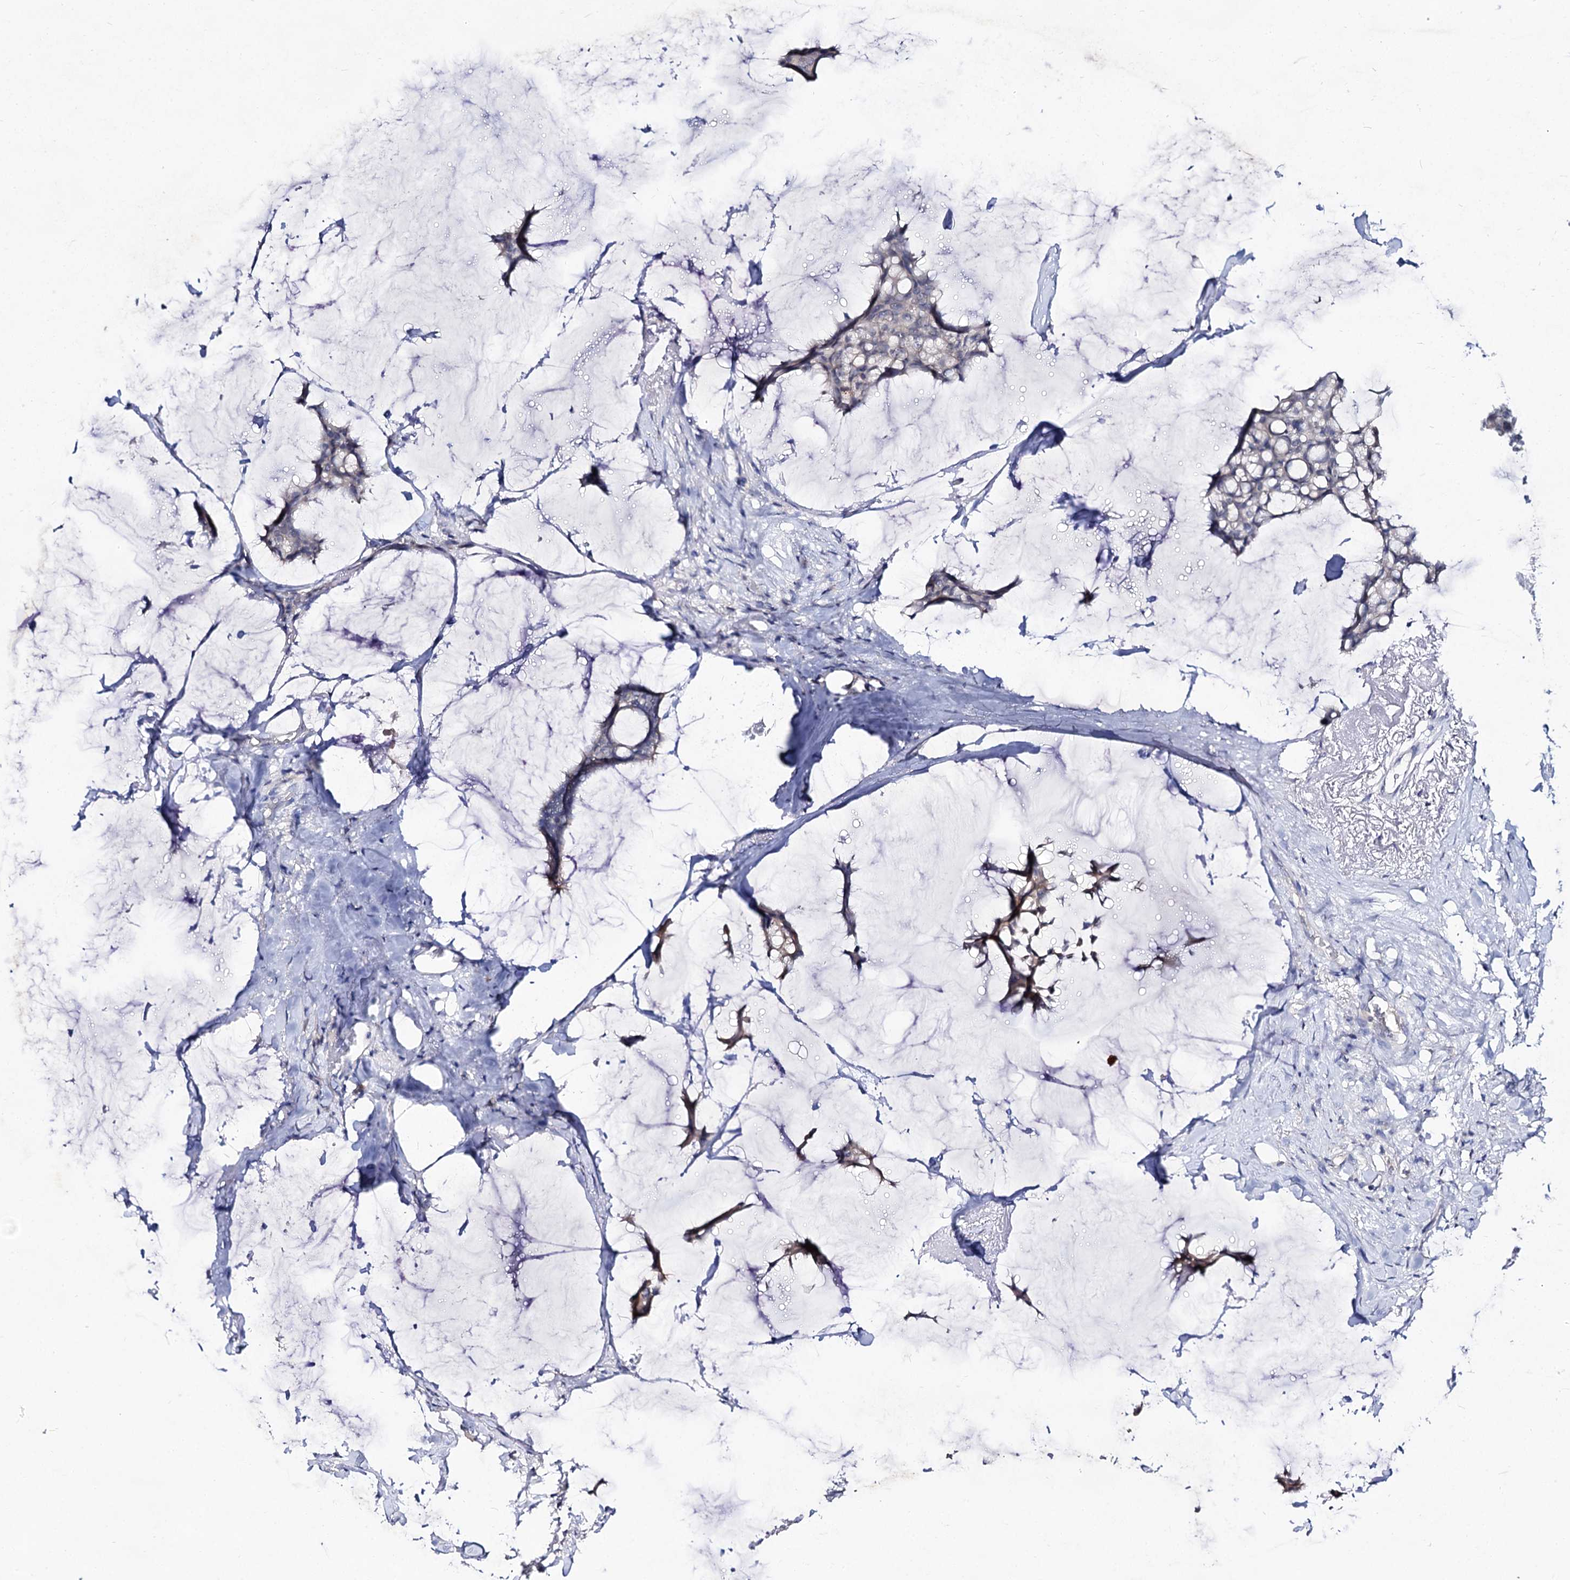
{"staining": {"intensity": "negative", "quantity": "none", "location": "none"}, "tissue": "breast cancer", "cell_type": "Tumor cells", "image_type": "cancer", "snomed": [{"axis": "morphology", "description": "Duct carcinoma"}, {"axis": "topography", "description": "Breast"}], "caption": "Tumor cells are negative for protein expression in human breast cancer (intraductal carcinoma).", "gene": "ACTR6", "patient": {"sex": "female", "age": 93}}